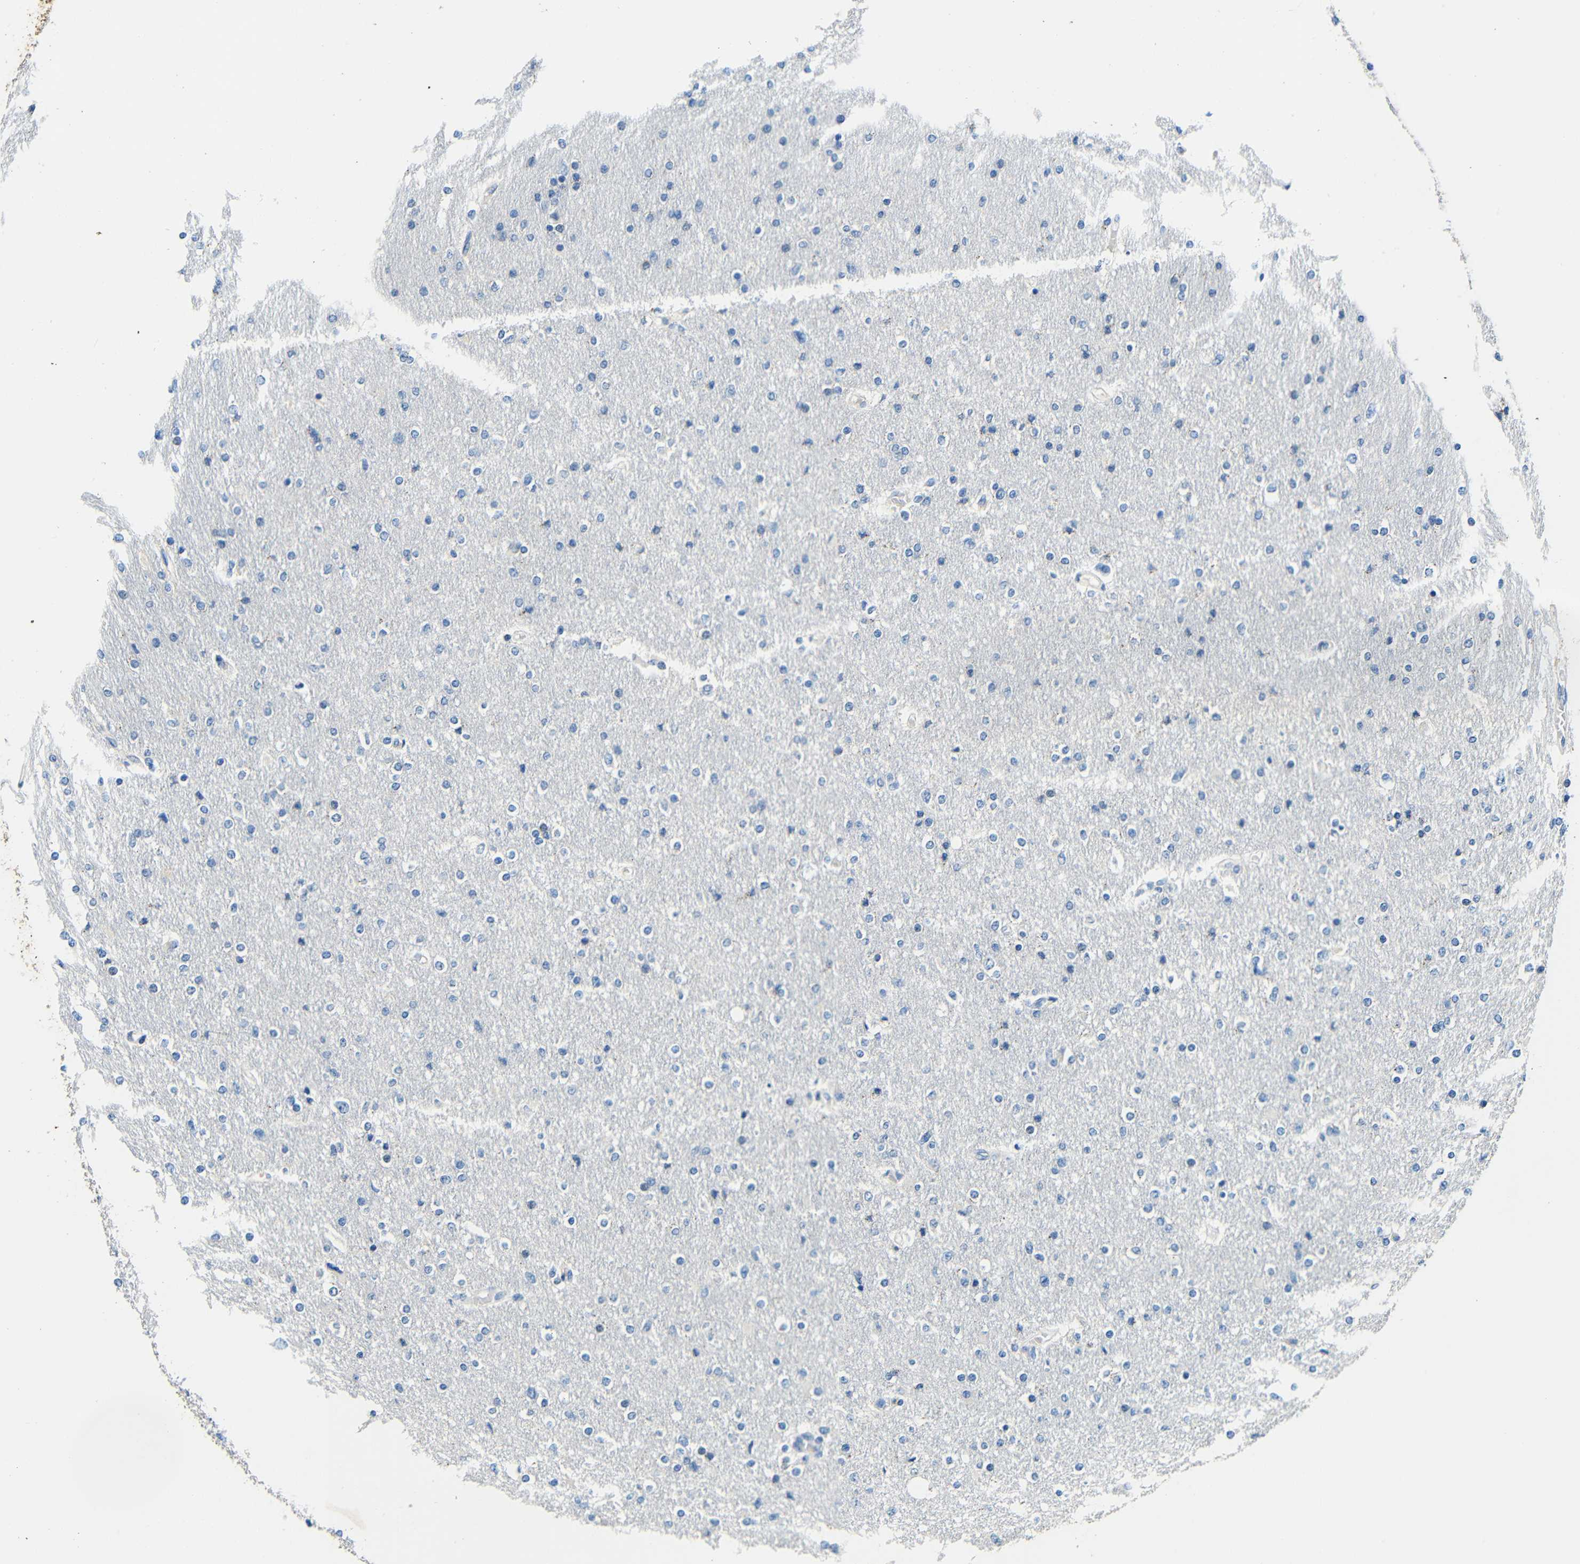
{"staining": {"intensity": "negative", "quantity": "none", "location": "none"}, "tissue": "glioma", "cell_type": "Tumor cells", "image_type": "cancer", "snomed": [{"axis": "morphology", "description": "Glioma, malignant, High grade"}, {"axis": "topography", "description": "Cerebral cortex"}], "caption": "Tumor cells show no significant staining in glioma.", "gene": "FMO5", "patient": {"sex": "female", "age": 36}}